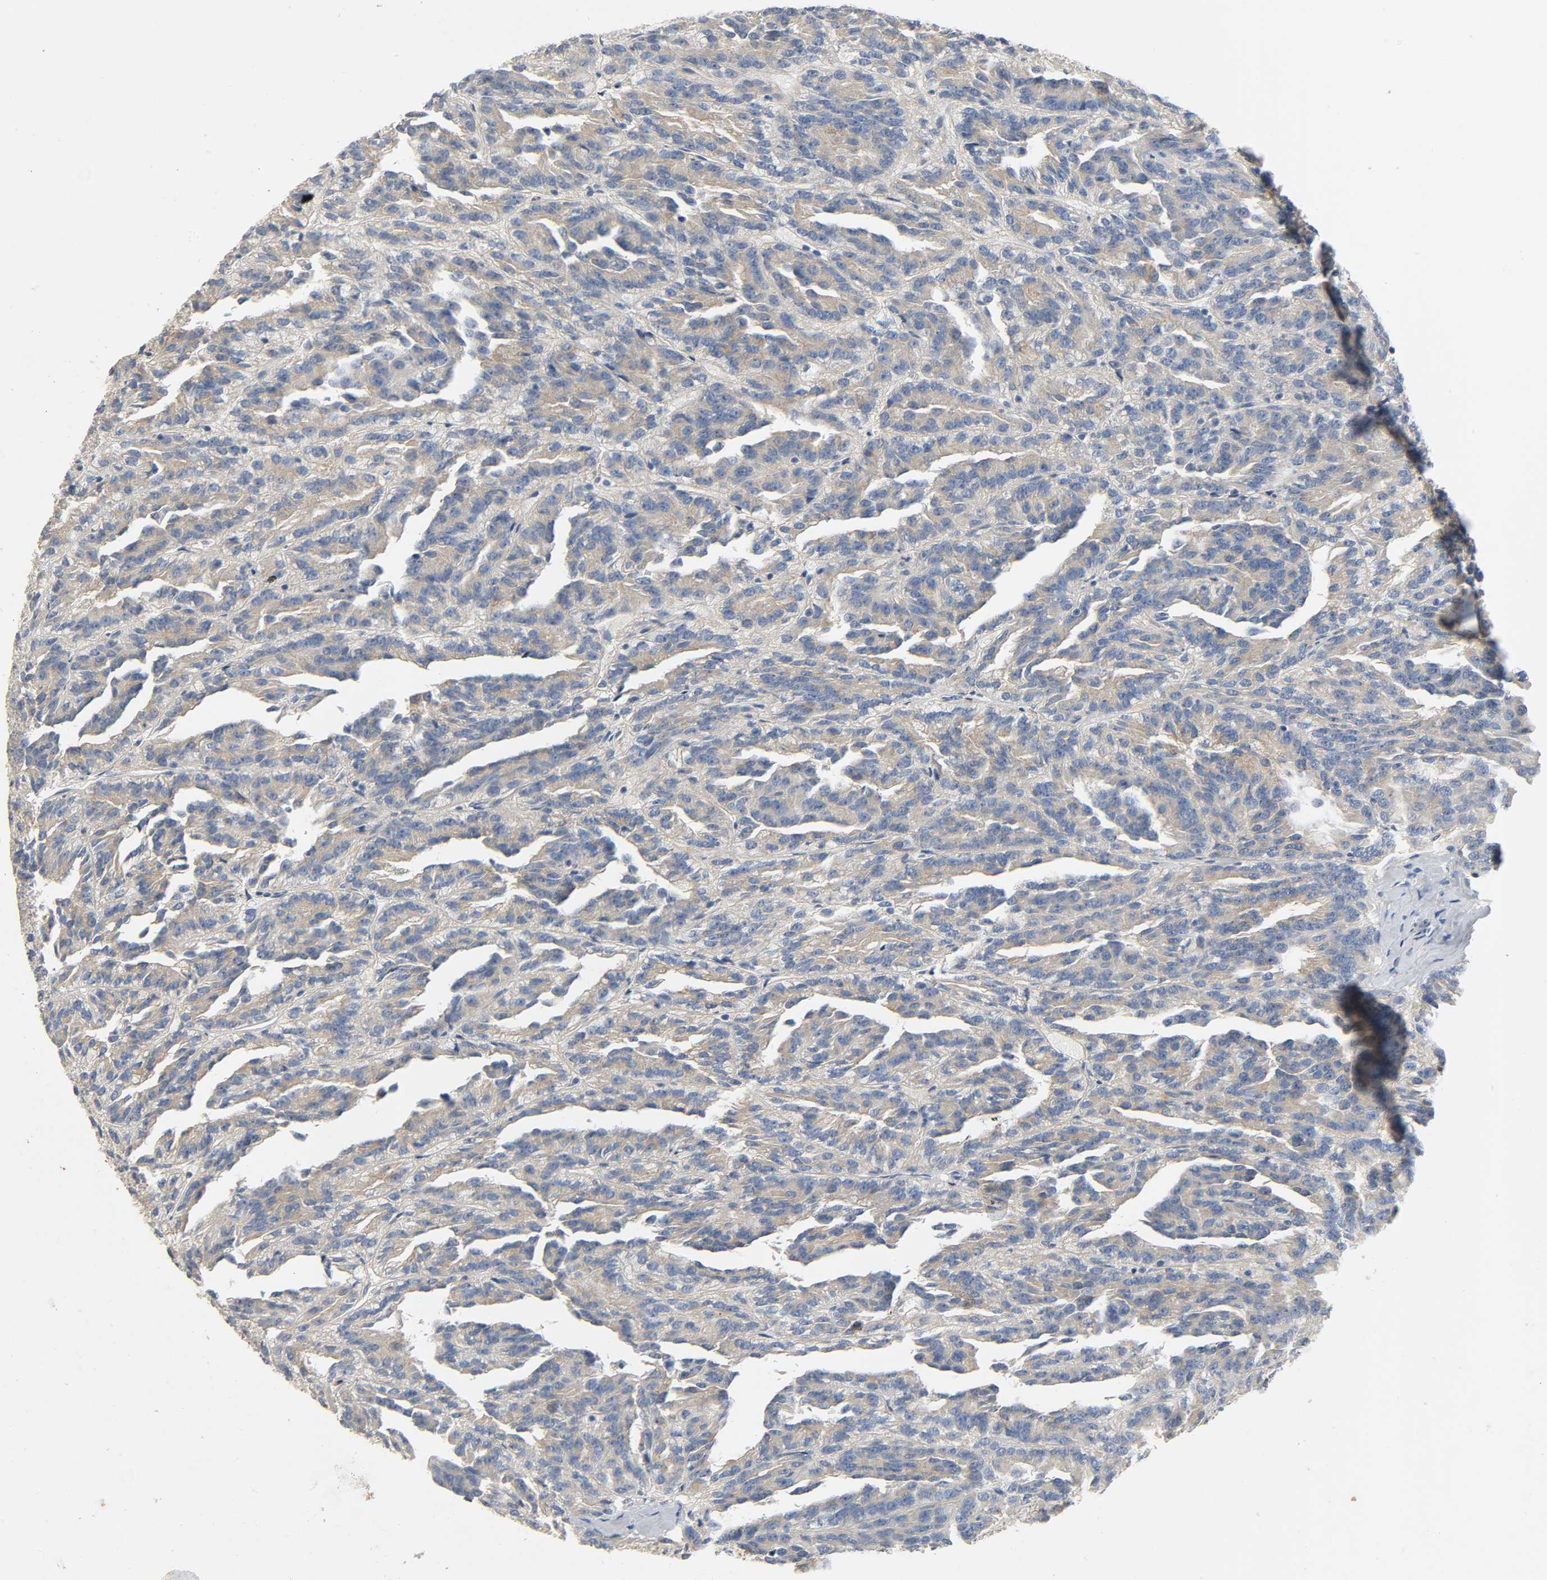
{"staining": {"intensity": "moderate", "quantity": ">75%", "location": "cytoplasmic/membranous"}, "tissue": "renal cancer", "cell_type": "Tumor cells", "image_type": "cancer", "snomed": [{"axis": "morphology", "description": "Adenocarcinoma, NOS"}, {"axis": "topography", "description": "Kidney"}], "caption": "Immunohistochemical staining of renal cancer displays moderate cytoplasmic/membranous protein expression in approximately >75% of tumor cells.", "gene": "ARPC1A", "patient": {"sex": "male", "age": 46}}